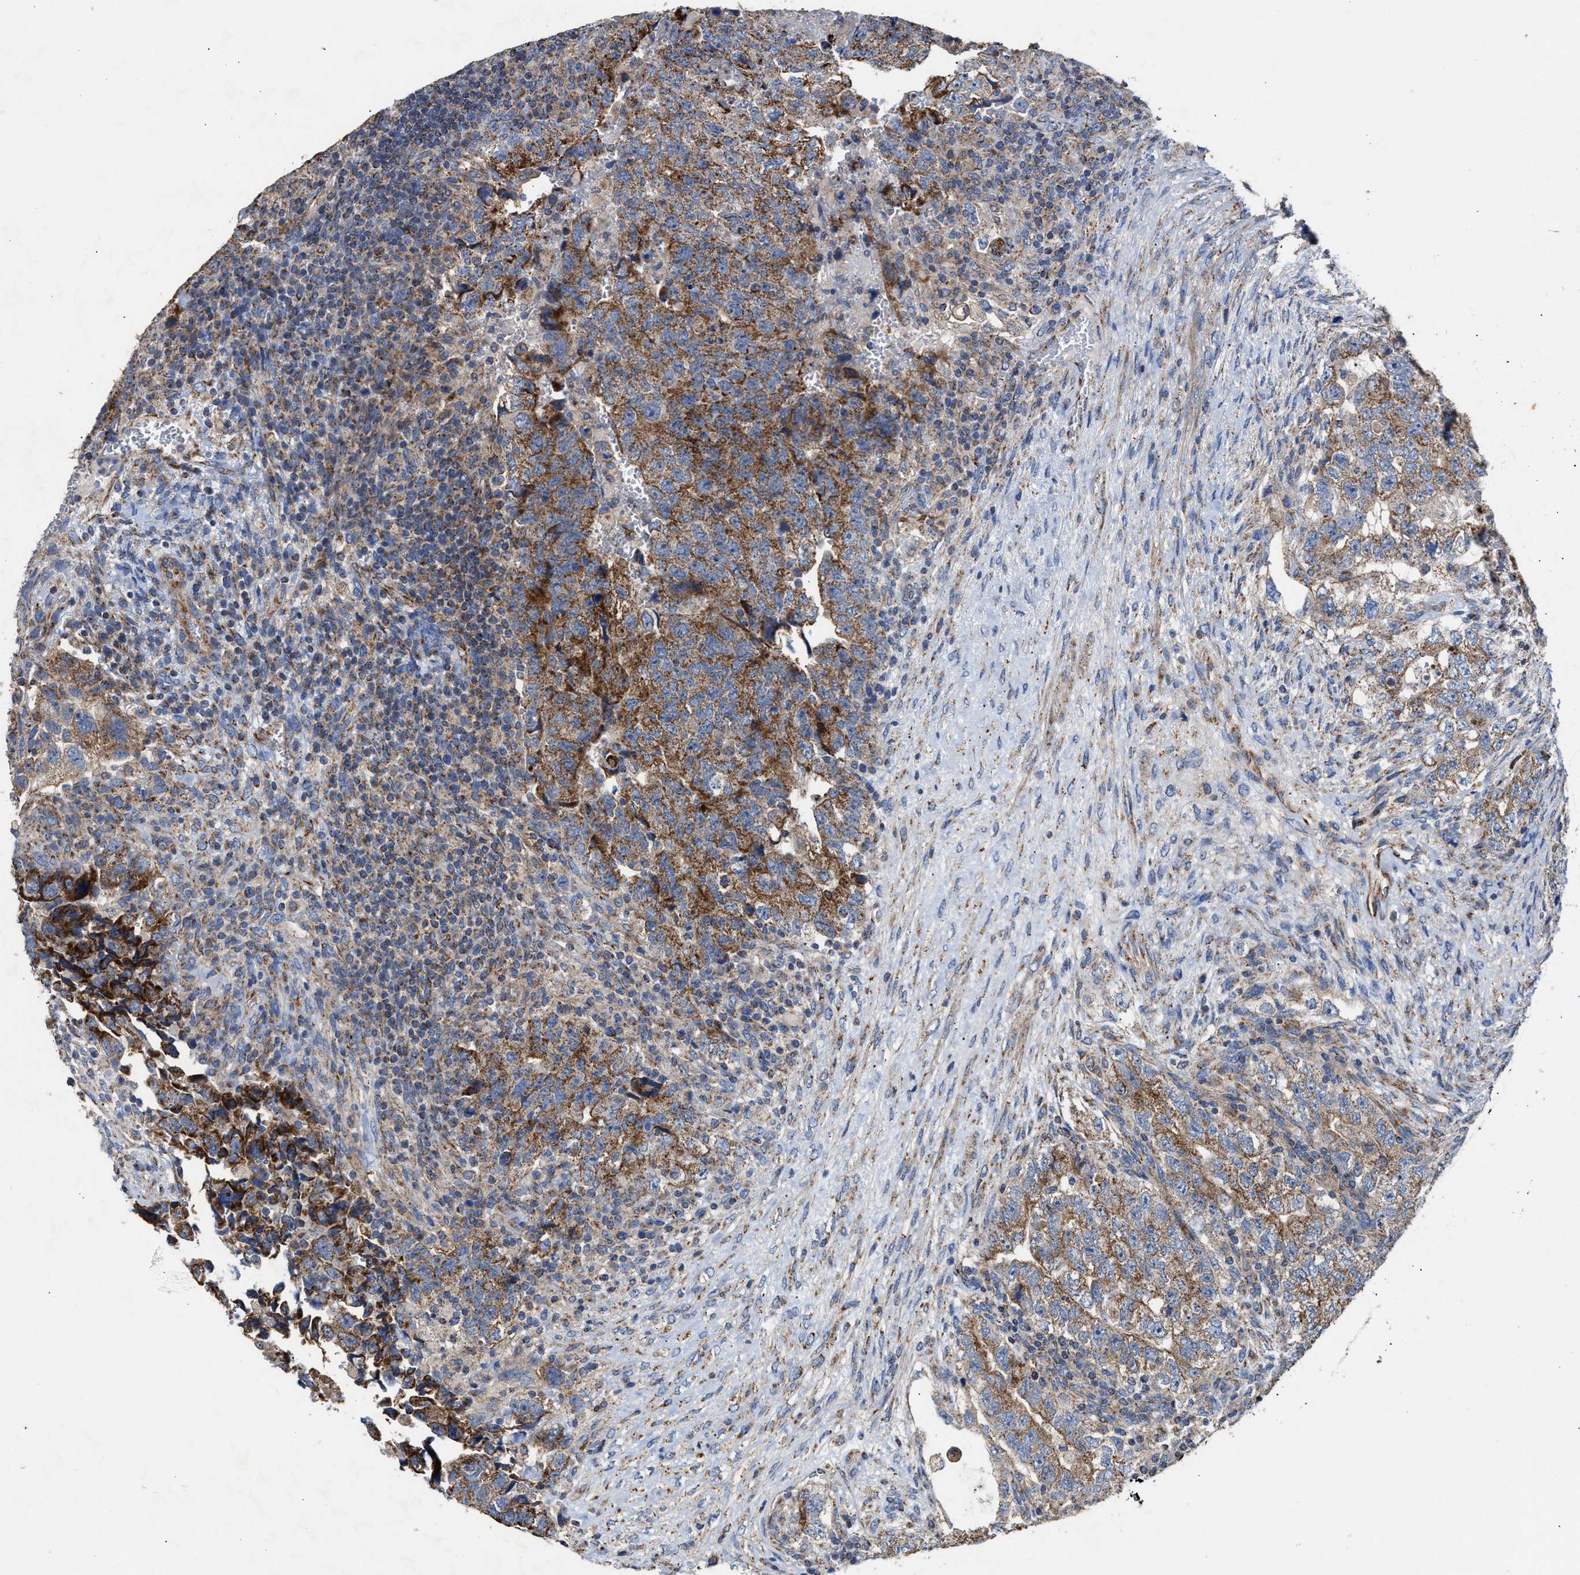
{"staining": {"intensity": "moderate", "quantity": ">75%", "location": "cytoplasmic/membranous"}, "tissue": "testis cancer", "cell_type": "Tumor cells", "image_type": "cancer", "snomed": [{"axis": "morphology", "description": "Carcinoma, Embryonal, NOS"}, {"axis": "topography", "description": "Testis"}], "caption": "There is medium levels of moderate cytoplasmic/membranous staining in tumor cells of testis cancer (embryonal carcinoma), as demonstrated by immunohistochemical staining (brown color).", "gene": "MECR", "patient": {"sex": "male", "age": 36}}